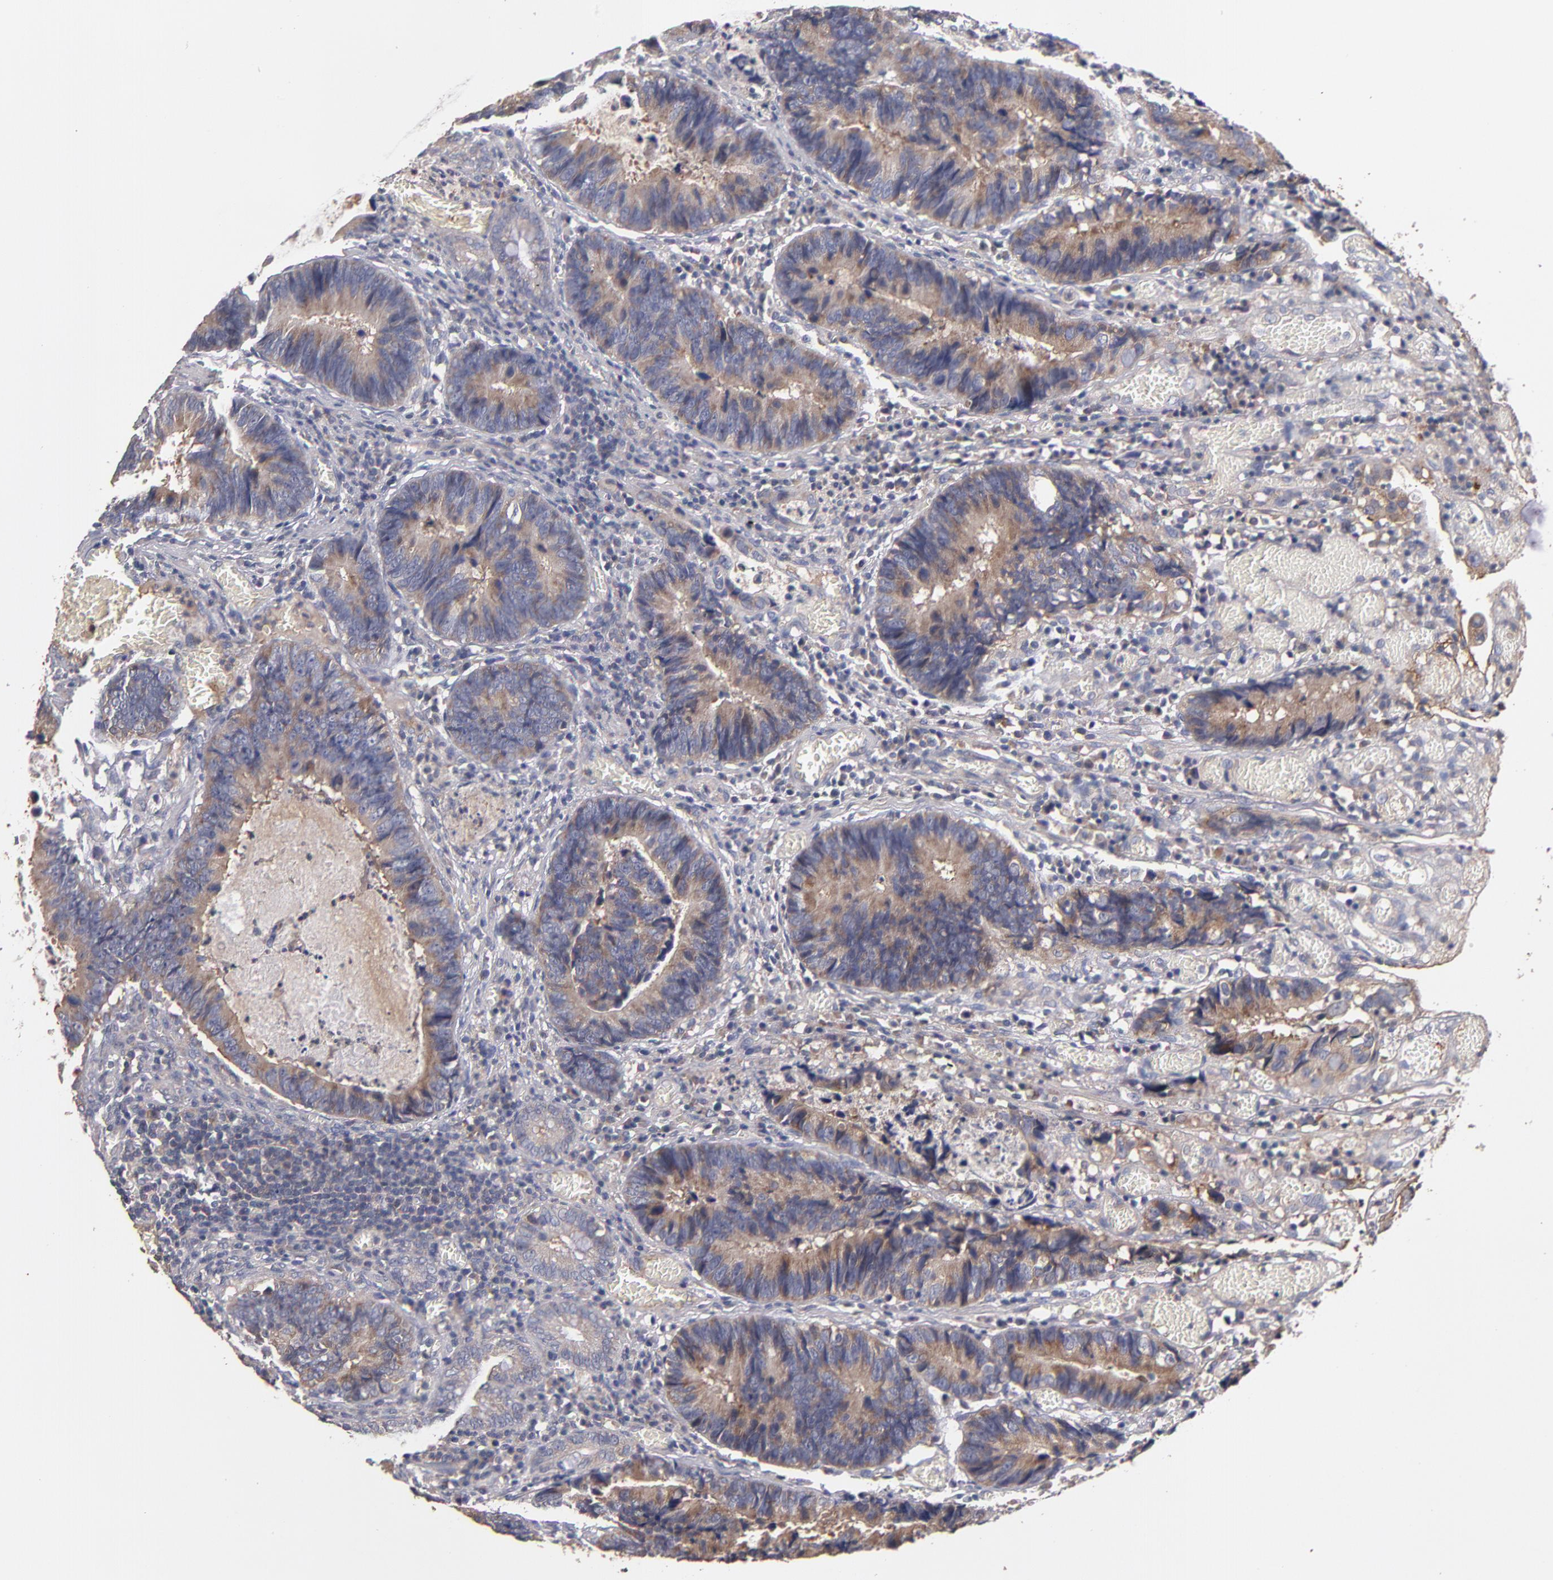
{"staining": {"intensity": "moderate", "quantity": ">75%", "location": "cytoplasmic/membranous"}, "tissue": "colorectal cancer", "cell_type": "Tumor cells", "image_type": "cancer", "snomed": [{"axis": "morphology", "description": "Adenocarcinoma, NOS"}, {"axis": "topography", "description": "Rectum"}], "caption": "The micrograph displays staining of colorectal cancer, revealing moderate cytoplasmic/membranous protein positivity (brown color) within tumor cells. (DAB = brown stain, brightfield microscopy at high magnification).", "gene": "DACT1", "patient": {"sex": "female", "age": 98}}